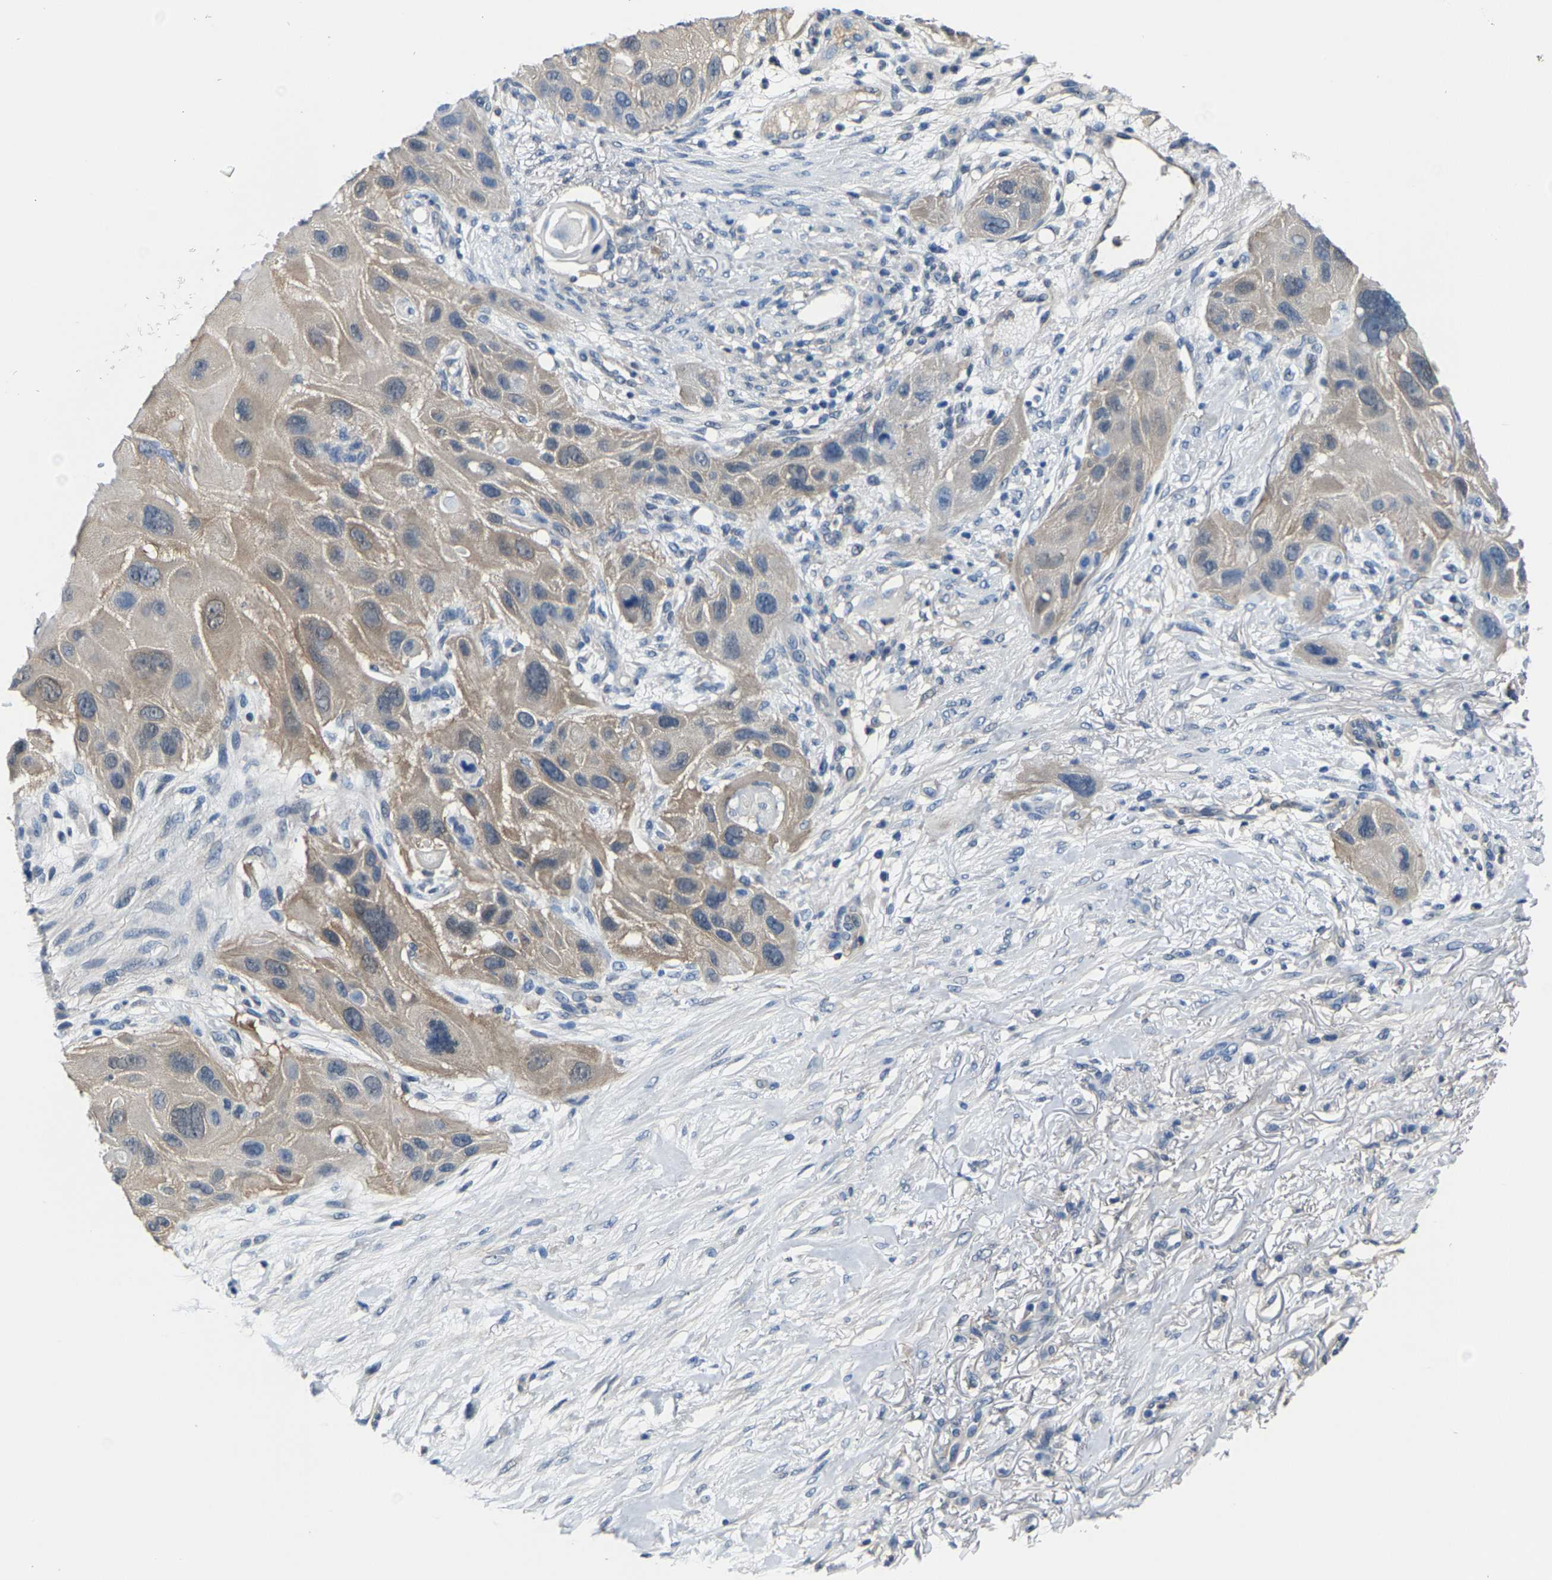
{"staining": {"intensity": "weak", "quantity": "25%-75%", "location": "cytoplasmic/membranous"}, "tissue": "skin cancer", "cell_type": "Tumor cells", "image_type": "cancer", "snomed": [{"axis": "morphology", "description": "Squamous cell carcinoma, NOS"}, {"axis": "topography", "description": "Skin"}], "caption": "Protein expression analysis of skin cancer (squamous cell carcinoma) shows weak cytoplasmic/membranous staining in about 25%-75% of tumor cells.", "gene": "SSH3", "patient": {"sex": "female", "age": 77}}